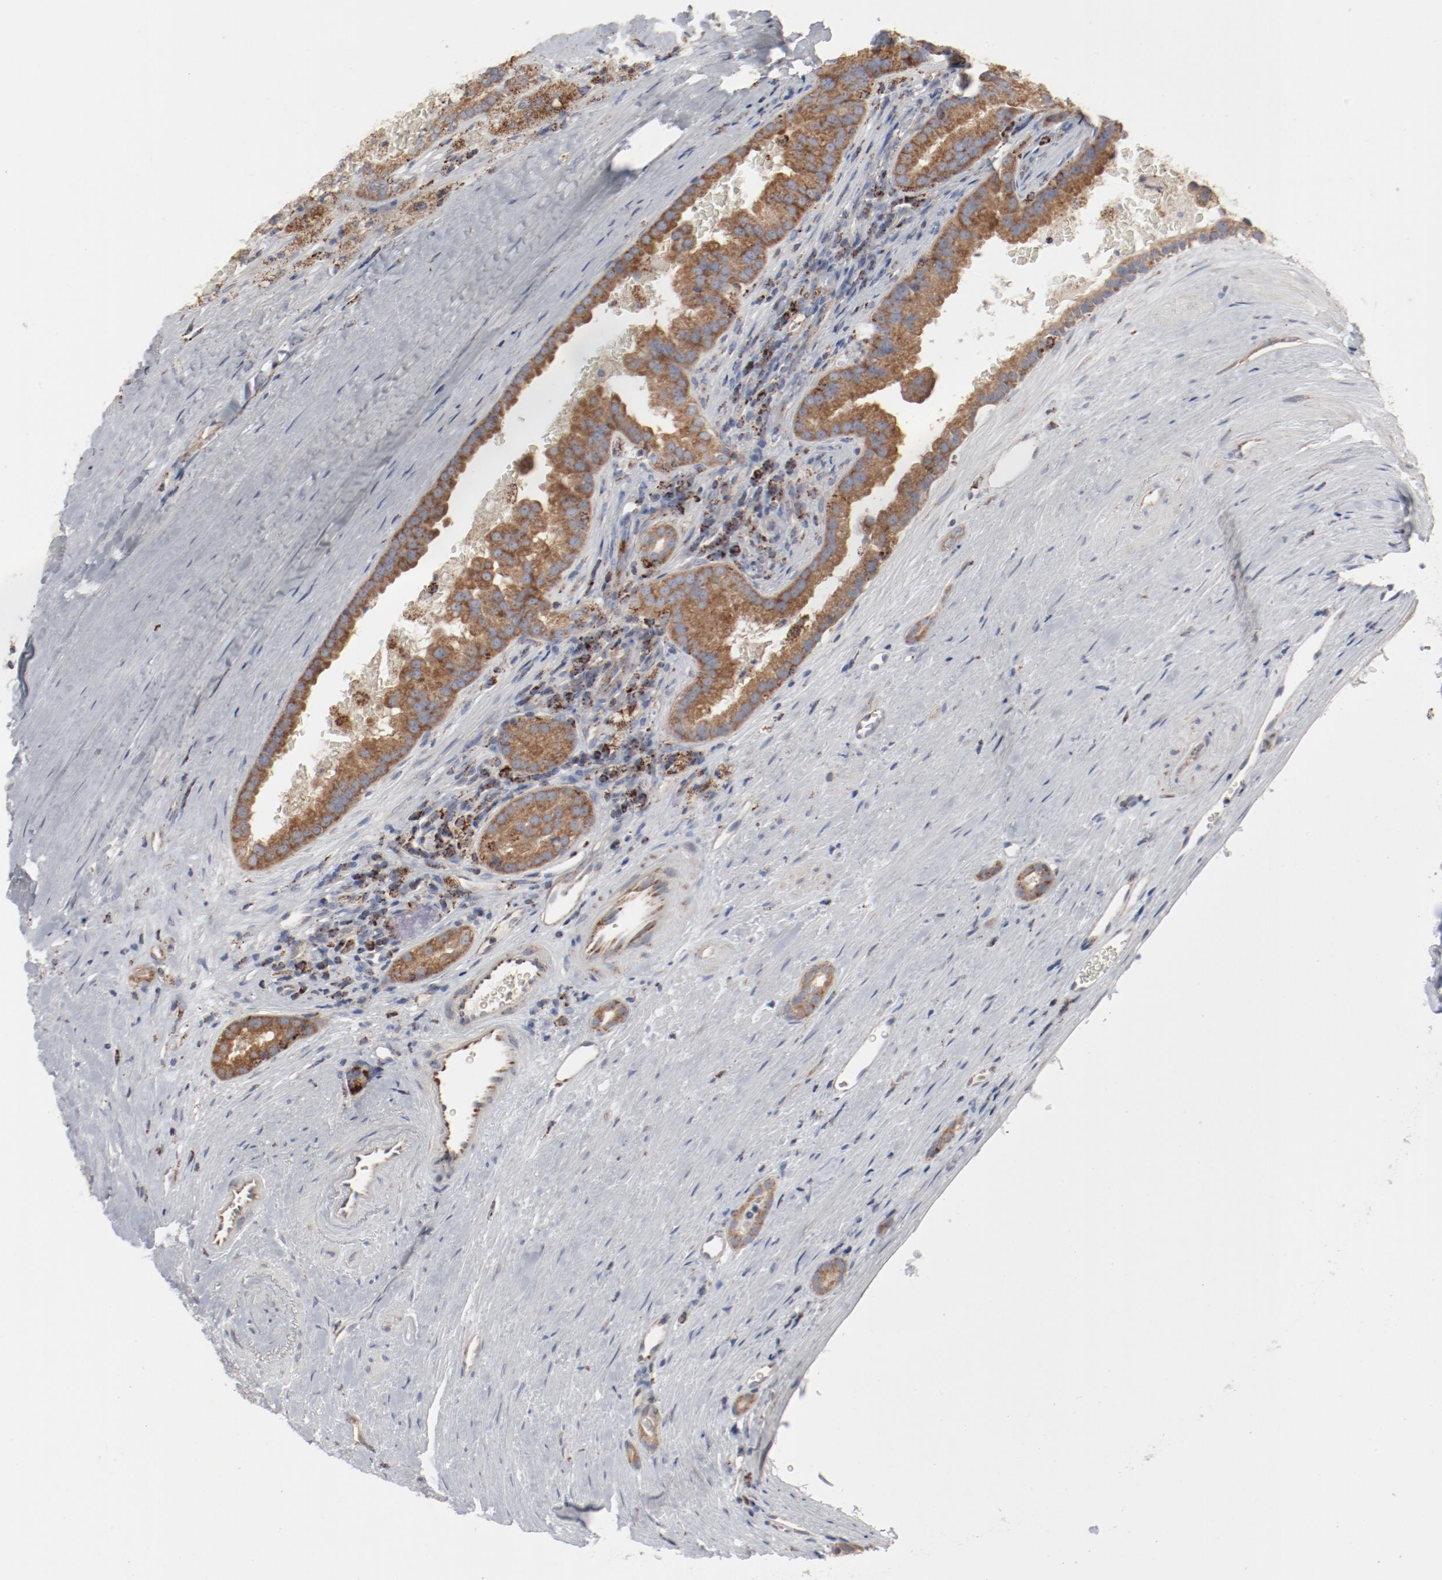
{"staining": {"intensity": "moderate", "quantity": ">75%", "location": "cytoplasmic/membranous"}, "tissue": "renal cancer", "cell_type": "Tumor cells", "image_type": "cancer", "snomed": [{"axis": "morphology", "description": "Adenocarcinoma, NOS"}, {"axis": "topography", "description": "Kidney"}], "caption": "Moderate cytoplasmic/membranous expression is present in about >75% of tumor cells in renal adenocarcinoma. The protein of interest is shown in brown color, while the nuclei are stained blue.", "gene": "SETD3", "patient": {"sex": "male", "age": 61}}